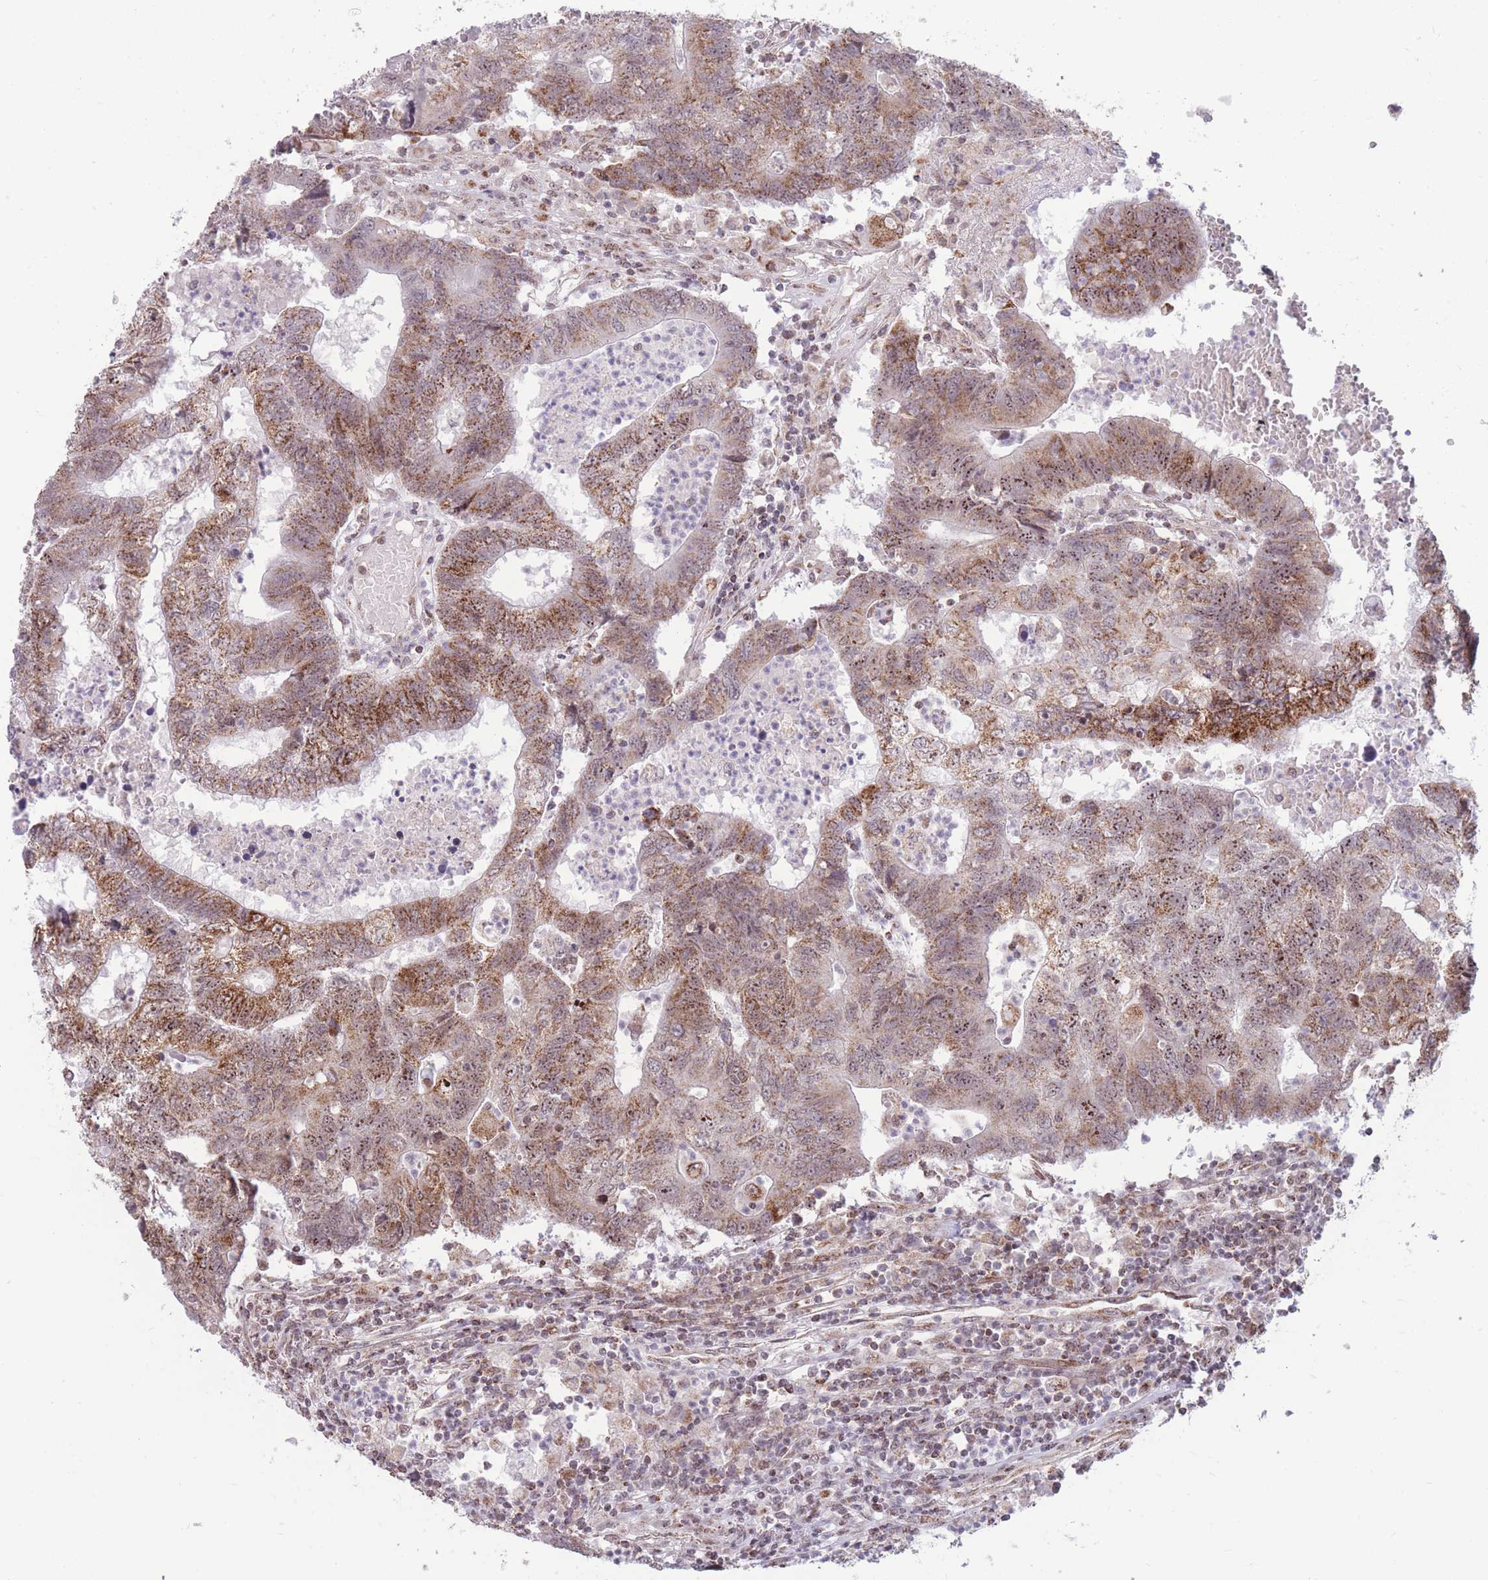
{"staining": {"intensity": "moderate", "quantity": ">75%", "location": "cytoplasmic/membranous"}, "tissue": "colorectal cancer", "cell_type": "Tumor cells", "image_type": "cancer", "snomed": [{"axis": "morphology", "description": "Adenocarcinoma, NOS"}, {"axis": "topography", "description": "Colon"}], "caption": "Immunohistochemistry (IHC) histopathology image of colorectal cancer stained for a protein (brown), which demonstrates medium levels of moderate cytoplasmic/membranous staining in about >75% of tumor cells.", "gene": "DPYSL4", "patient": {"sex": "female", "age": 48}}